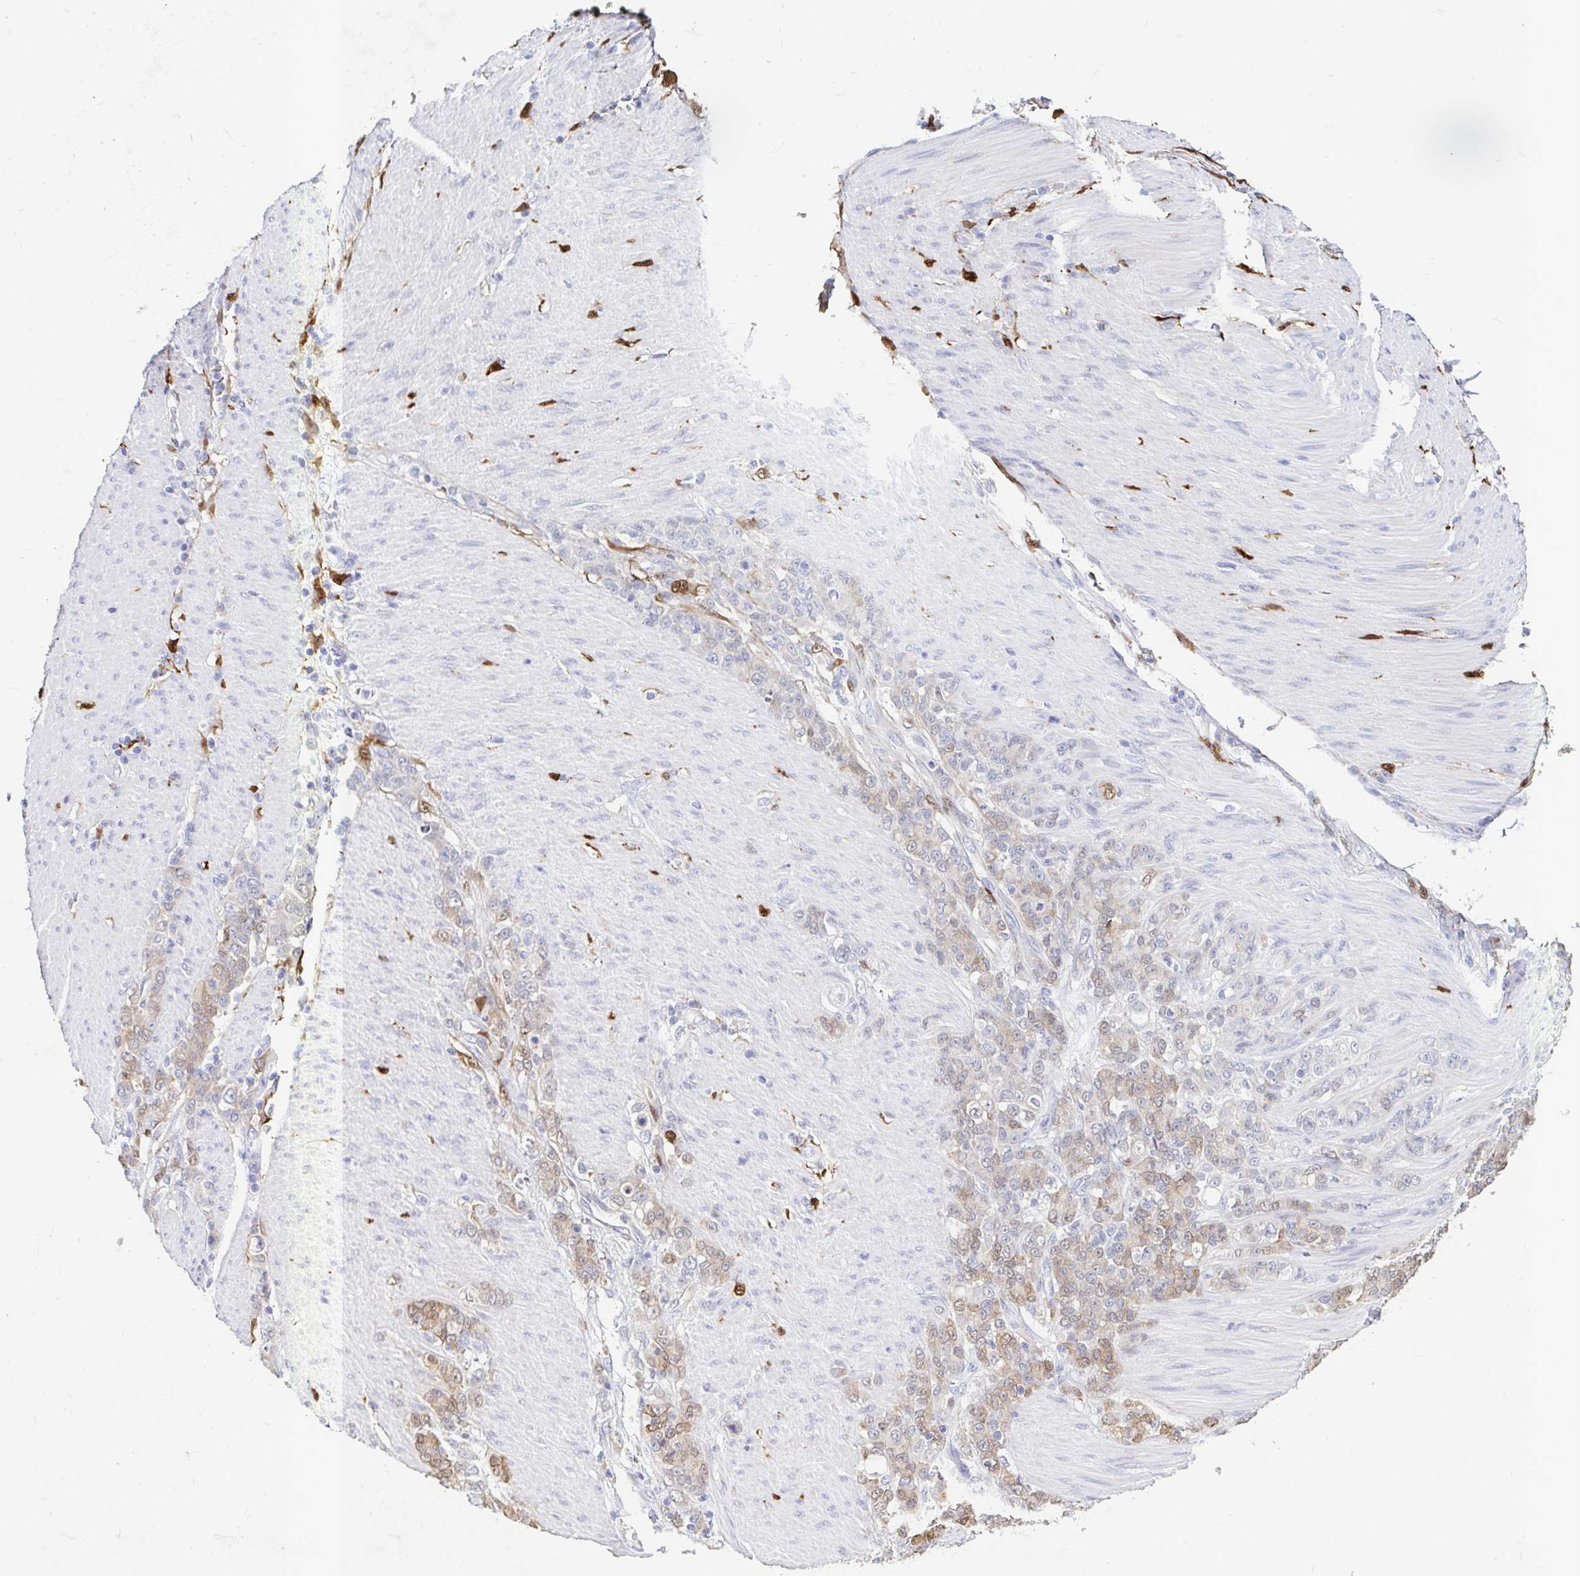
{"staining": {"intensity": "moderate", "quantity": "25%-75%", "location": "cytoplasmic/membranous"}, "tissue": "stomach cancer", "cell_type": "Tumor cells", "image_type": "cancer", "snomed": [{"axis": "morphology", "description": "Adenocarcinoma, NOS"}, {"axis": "topography", "description": "Stomach"}], "caption": "A brown stain shows moderate cytoplasmic/membranous expression of a protein in human stomach cancer (adenocarcinoma) tumor cells.", "gene": "ADH1A", "patient": {"sex": "female", "age": 79}}